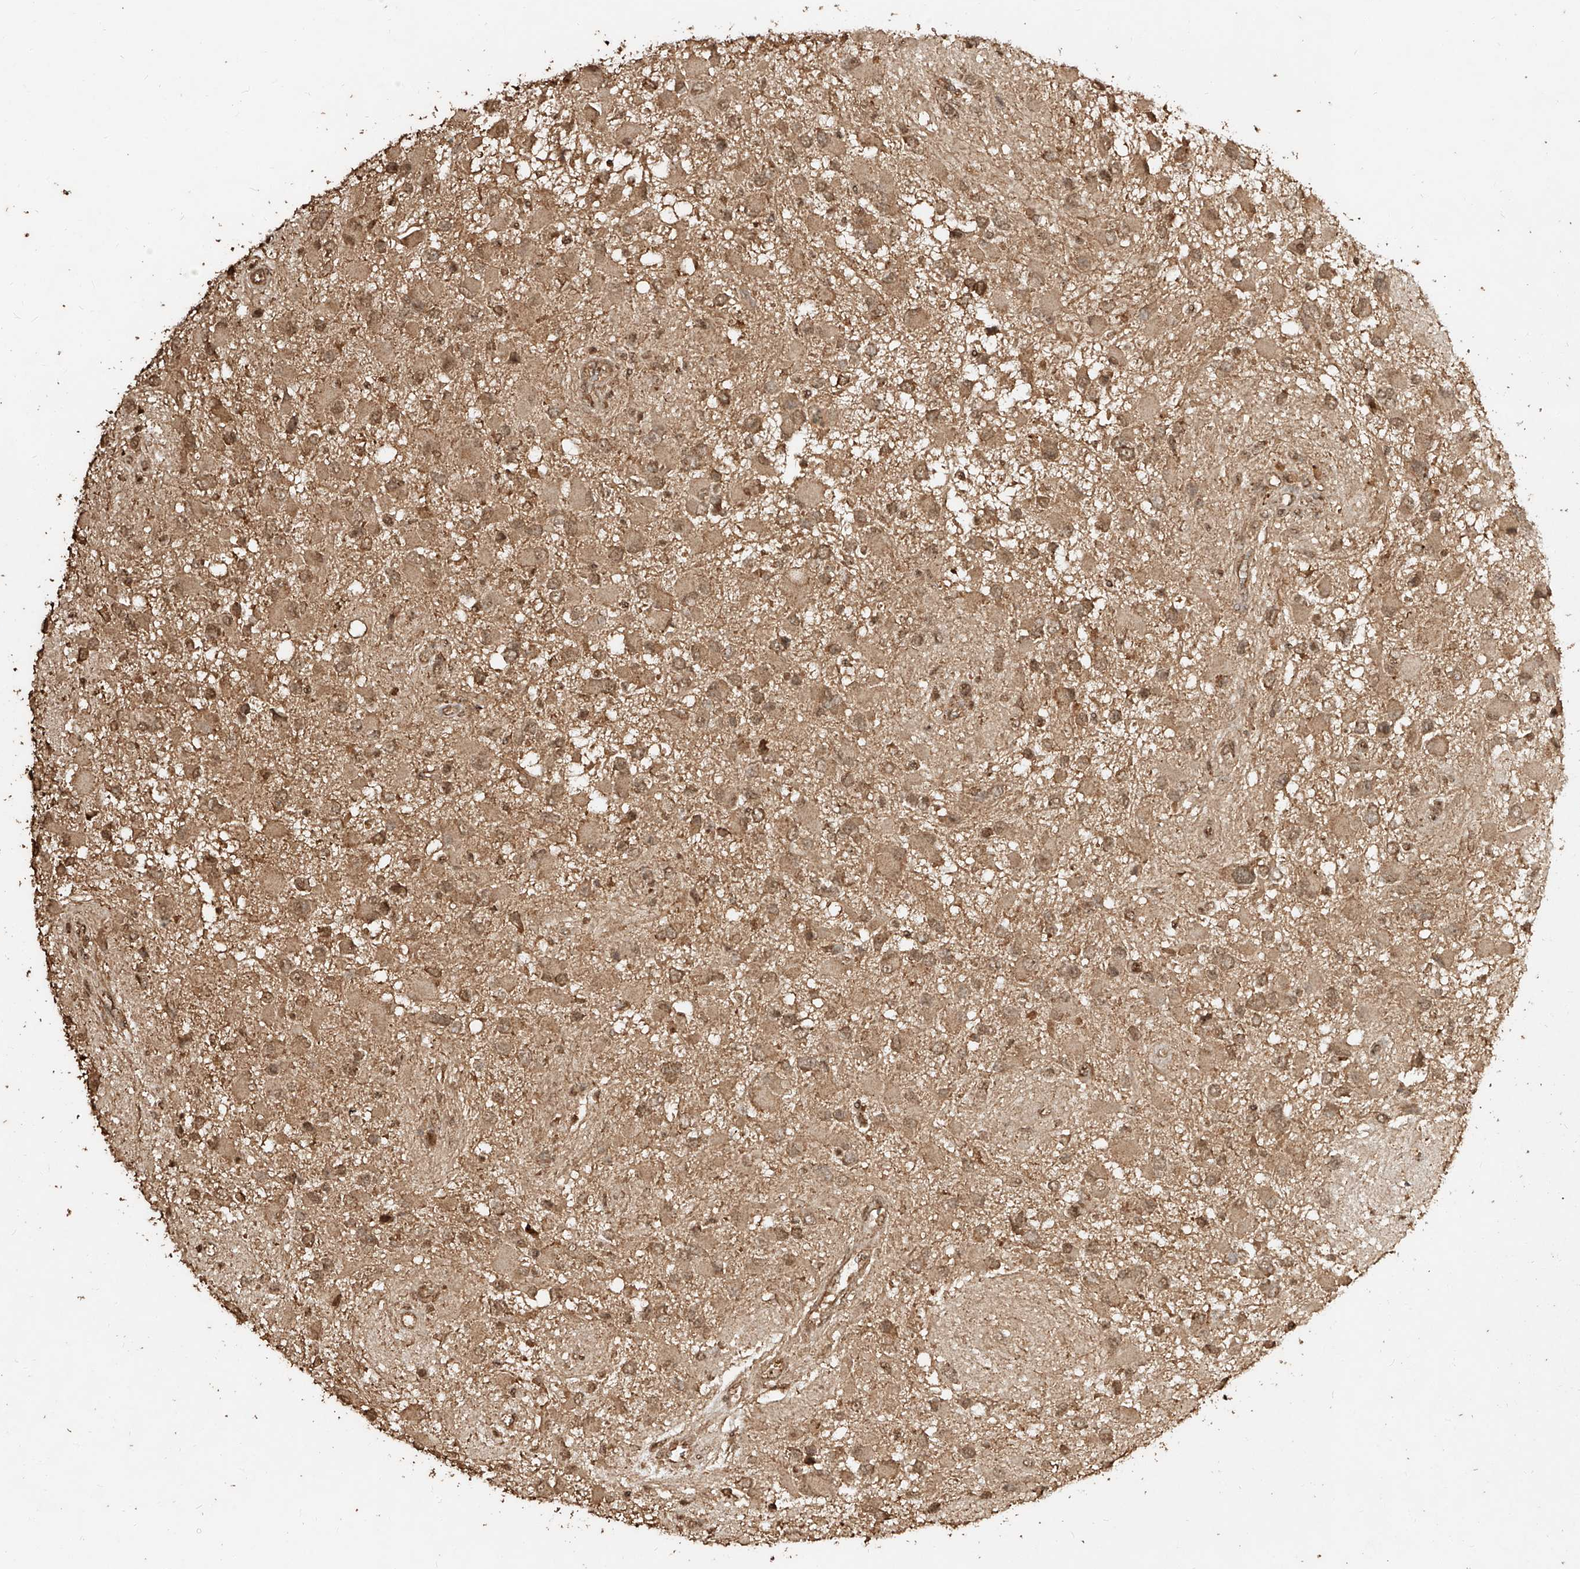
{"staining": {"intensity": "moderate", "quantity": "25%-75%", "location": "cytoplasmic/membranous"}, "tissue": "glioma", "cell_type": "Tumor cells", "image_type": "cancer", "snomed": [{"axis": "morphology", "description": "Glioma, malignant, High grade"}, {"axis": "topography", "description": "Brain"}], "caption": "Malignant glioma (high-grade) stained for a protein (brown) reveals moderate cytoplasmic/membranous positive staining in about 25%-75% of tumor cells.", "gene": "ZNF660", "patient": {"sex": "male", "age": 53}}